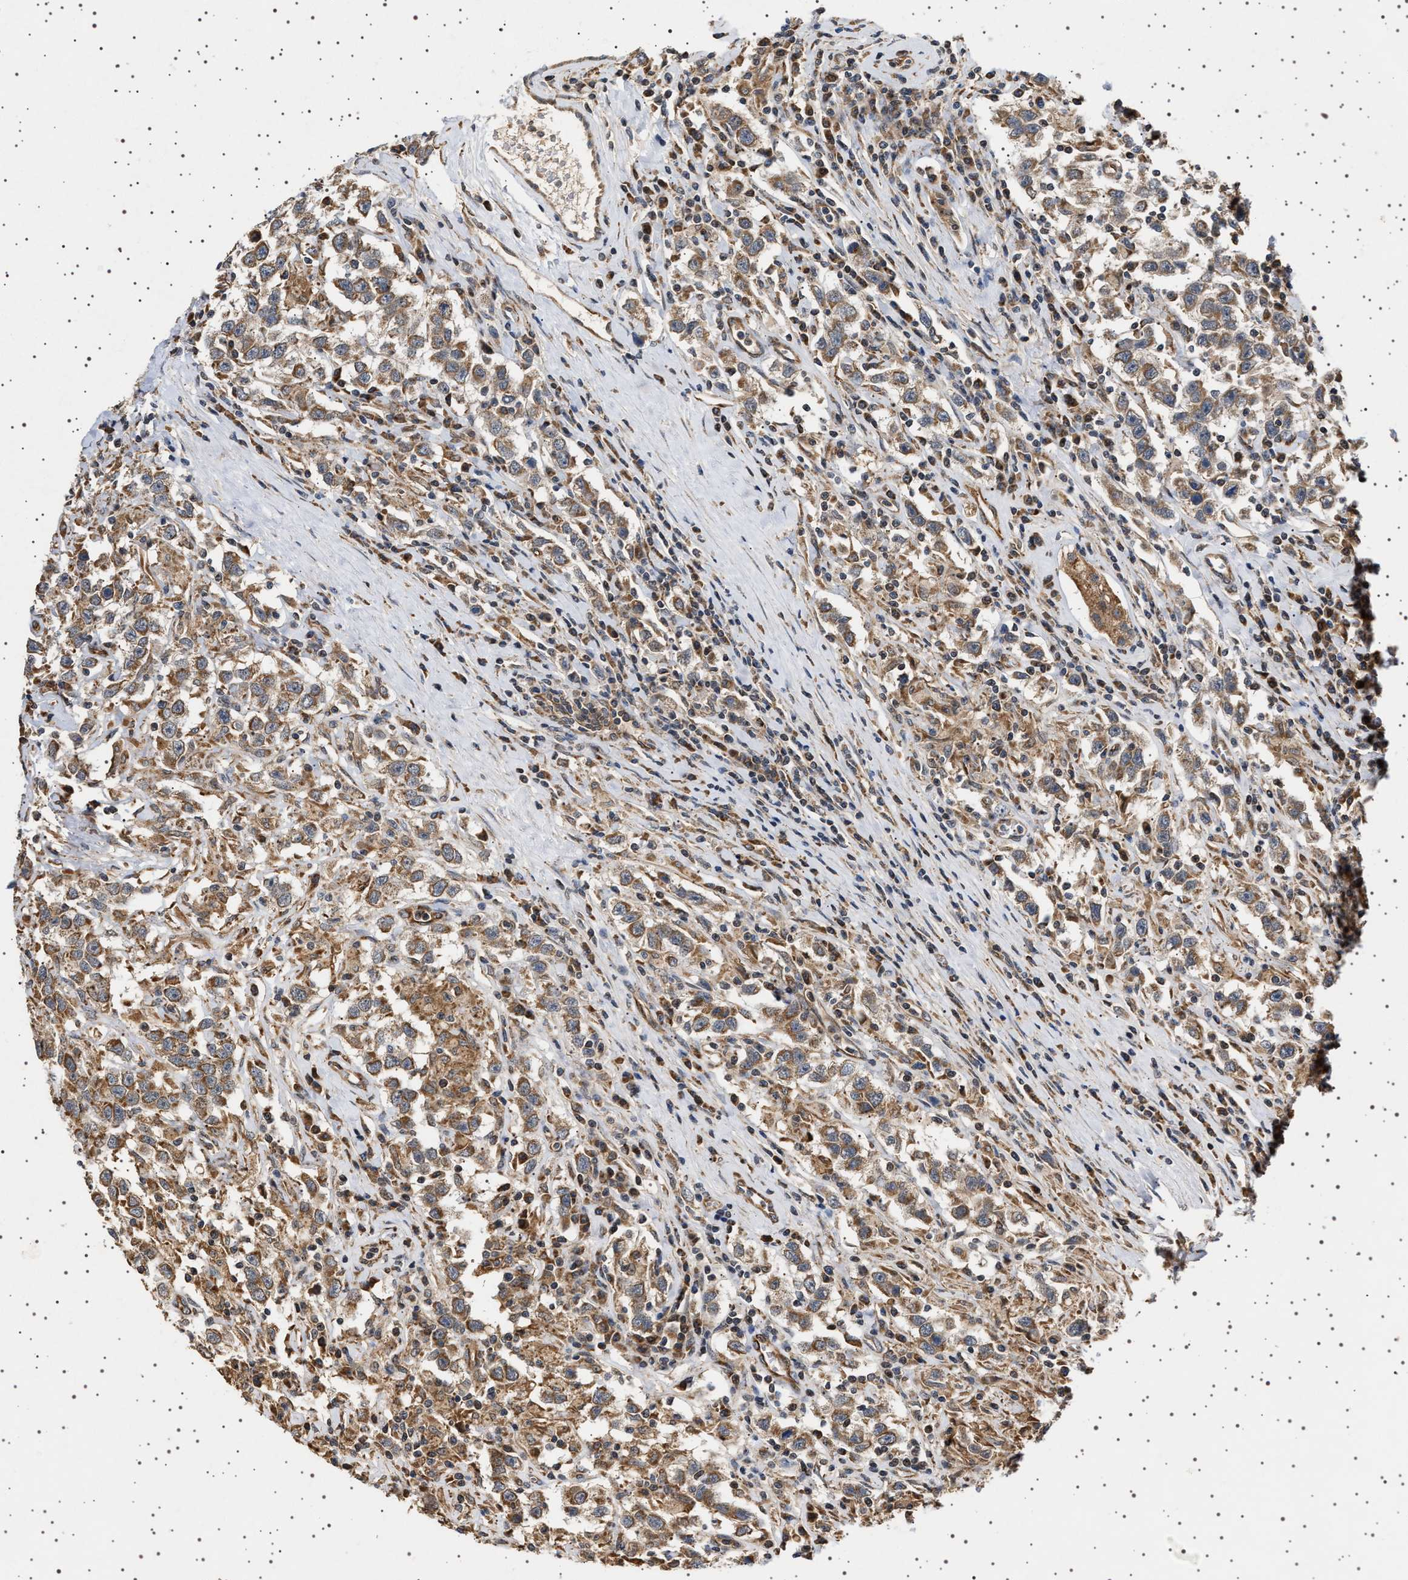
{"staining": {"intensity": "moderate", "quantity": ">75%", "location": "cytoplasmic/membranous"}, "tissue": "testis cancer", "cell_type": "Tumor cells", "image_type": "cancer", "snomed": [{"axis": "morphology", "description": "Seminoma, NOS"}, {"axis": "topography", "description": "Testis"}], "caption": "Testis cancer (seminoma) was stained to show a protein in brown. There is medium levels of moderate cytoplasmic/membranous expression in about >75% of tumor cells. (brown staining indicates protein expression, while blue staining denotes nuclei).", "gene": "TRUB2", "patient": {"sex": "male", "age": 41}}